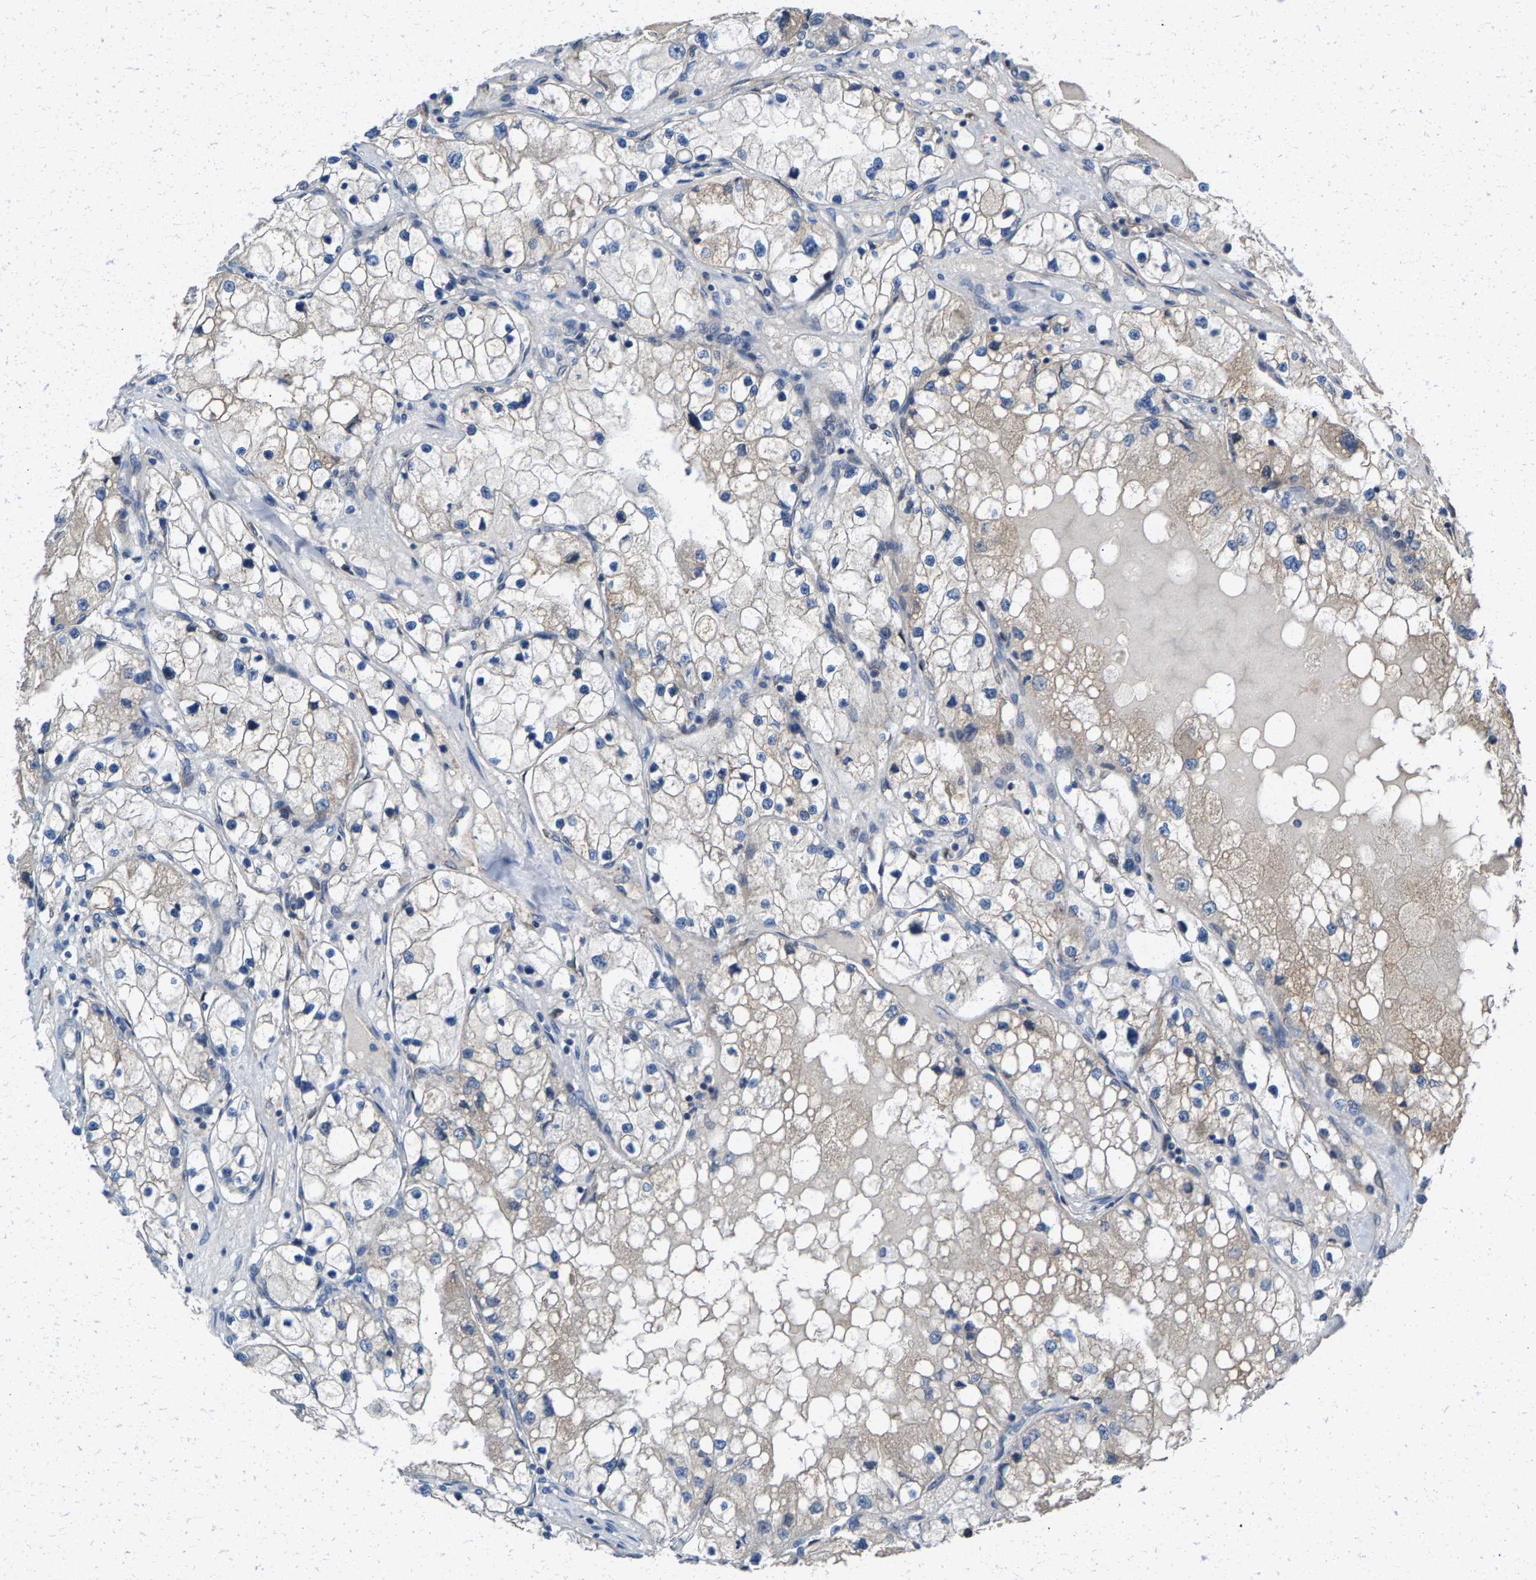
{"staining": {"intensity": "negative", "quantity": "none", "location": "none"}, "tissue": "renal cancer", "cell_type": "Tumor cells", "image_type": "cancer", "snomed": [{"axis": "morphology", "description": "Adenocarcinoma, NOS"}, {"axis": "topography", "description": "Kidney"}], "caption": "A high-resolution micrograph shows immunohistochemistry (IHC) staining of renal cancer (adenocarcinoma), which reveals no significant positivity in tumor cells. (Brightfield microscopy of DAB (3,3'-diaminobenzidine) immunohistochemistry at high magnification).", "gene": "MRM1", "patient": {"sex": "male", "age": 68}}